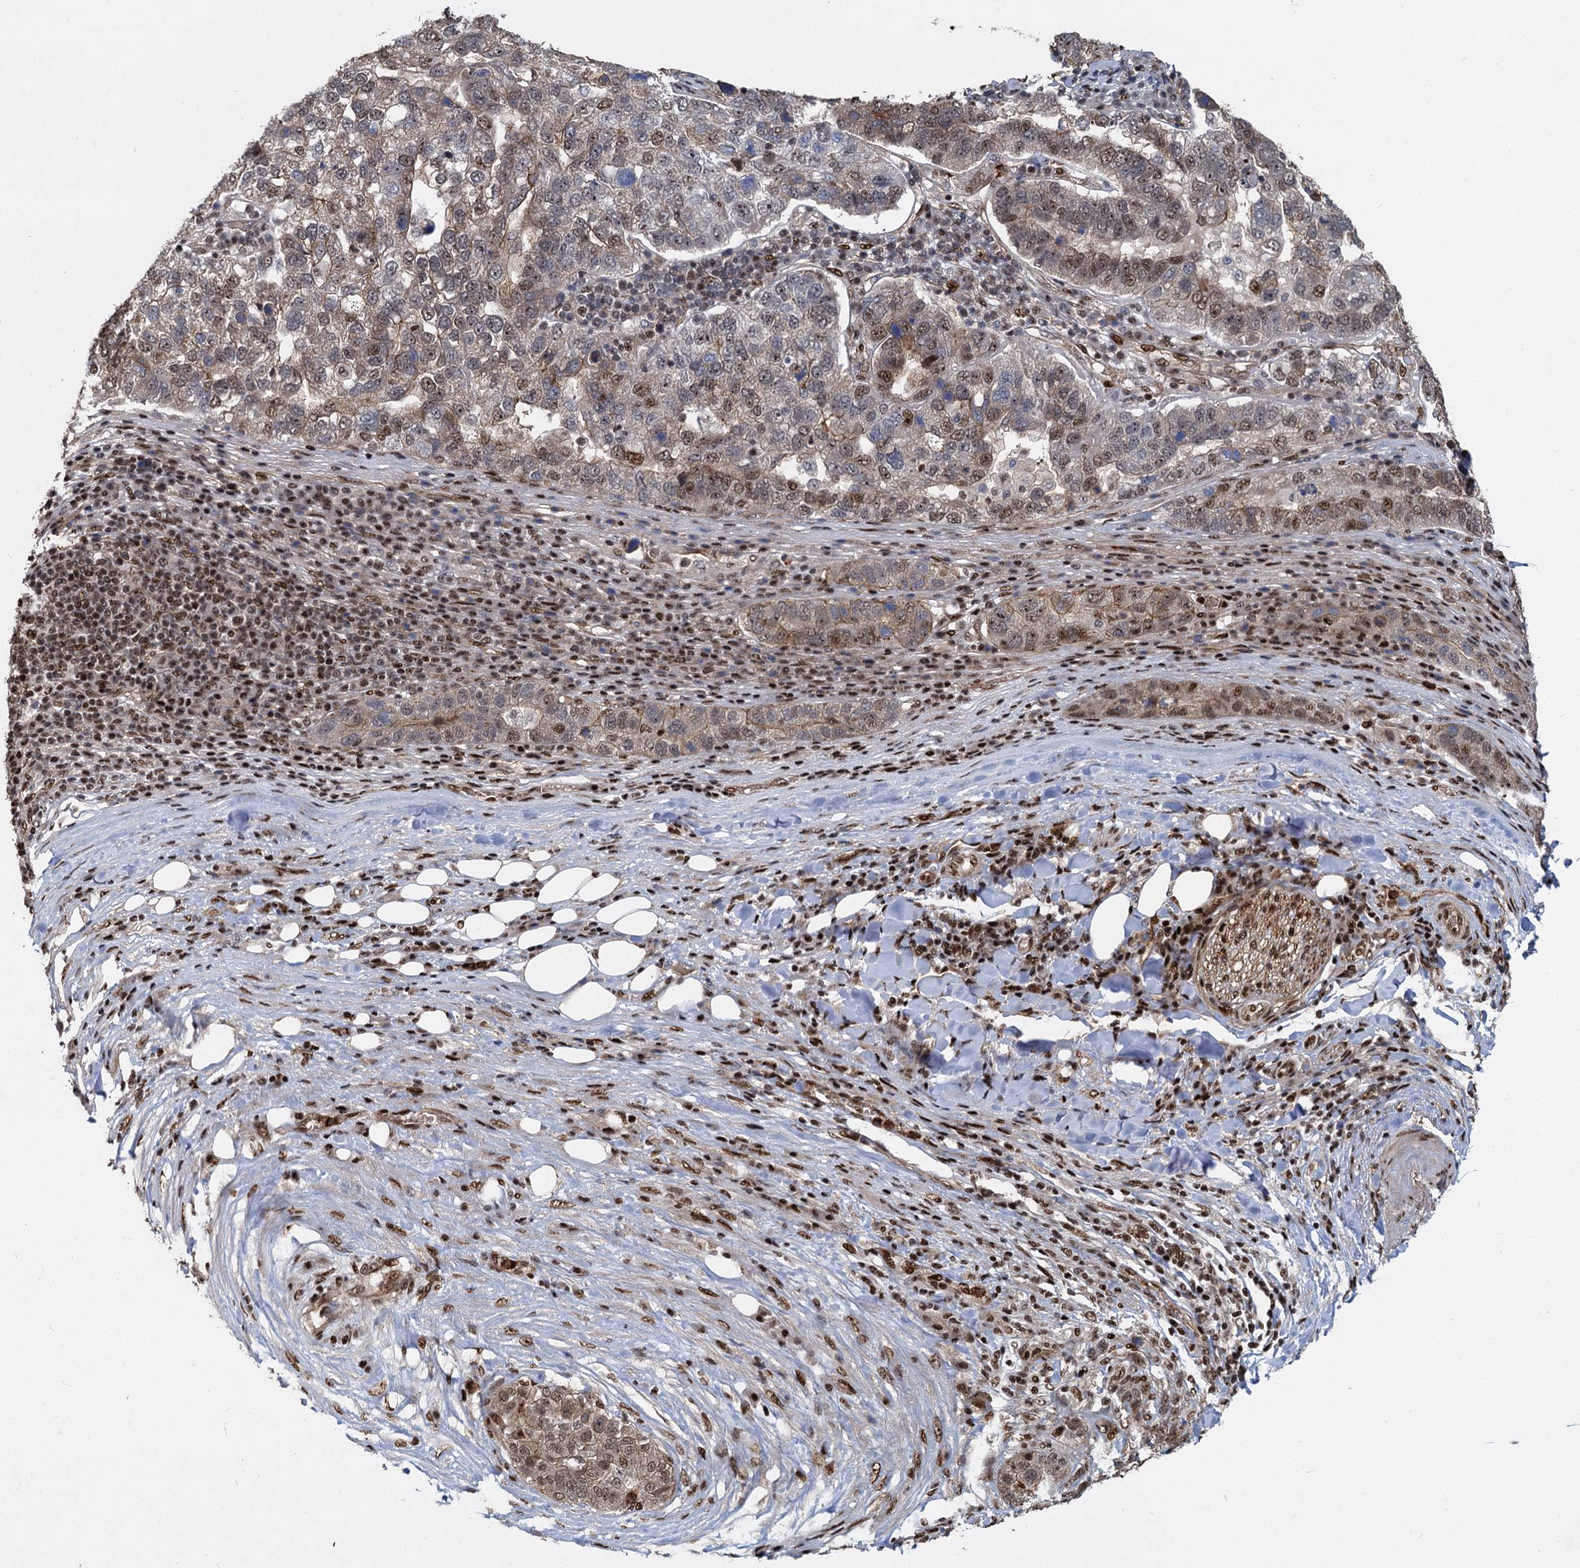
{"staining": {"intensity": "weak", "quantity": "25%-75%", "location": "cytoplasmic/membranous,nuclear"}, "tissue": "pancreatic cancer", "cell_type": "Tumor cells", "image_type": "cancer", "snomed": [{"axis": "morphology", "description": "Adenocarcinoma, NOS"}, {"axis": "topography", "description": "Pancreas"}], "caption": "Immunohistochemical staining of human pancreatic adenocarcinoma shows weak cytoplasmic/membranous and nuclear protein expression in approximately 25%-75% of tumor cells.", "gene": "ANKRD49", "patient": {"sex": "female", "age": 61}}